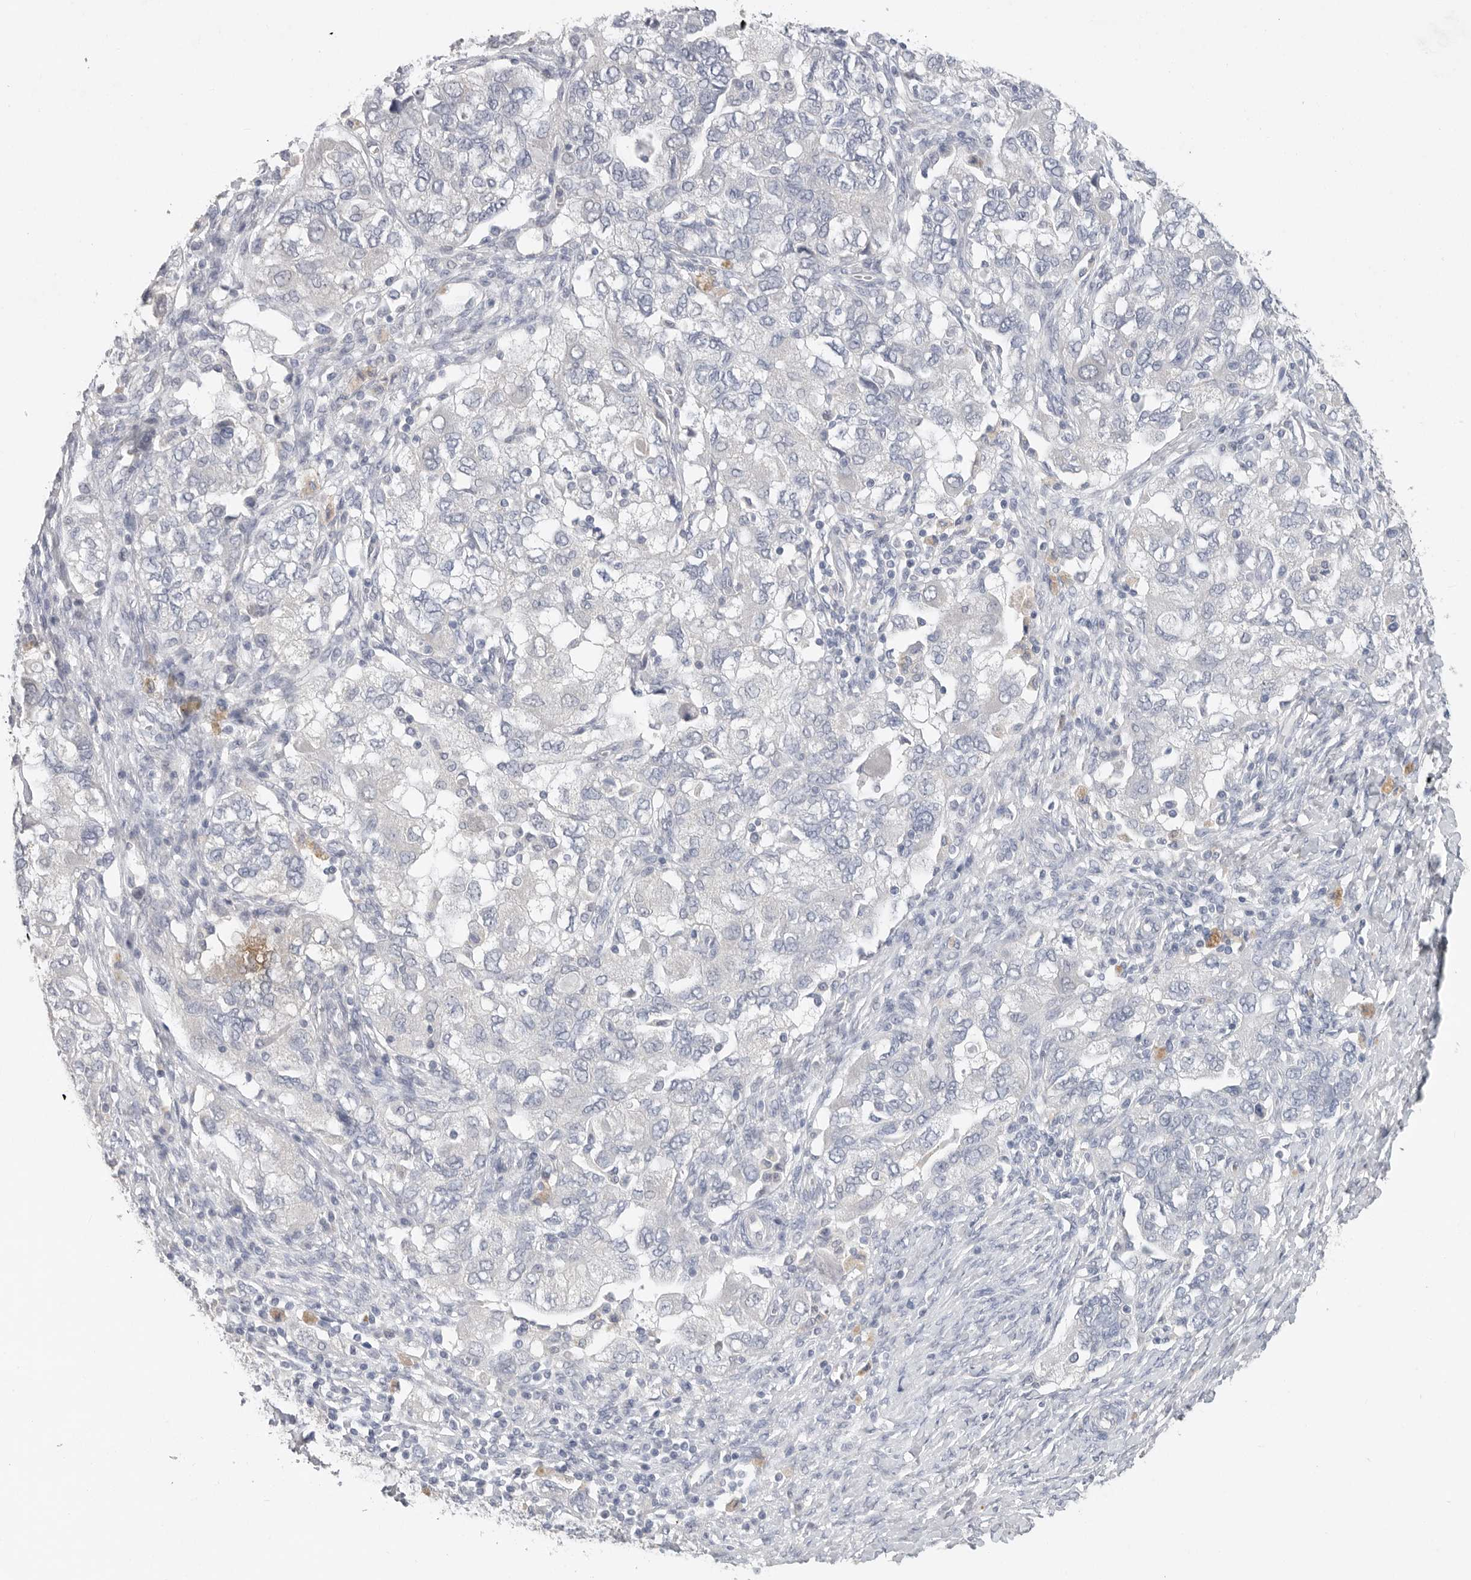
{"staining": {"intensity": "negative", "quantity": "none", "location": "none"}, "tissue": "ovarian cancer", "cell_type": "Tumor cells", "image_type": "cancer", "snomed": [{"axis": "morphology", "description": "Carcinoma, NOS"}, {"axis": "morphology", "description": "Cystadenocarcinoma, serous, NOS"}, {"axis": "topography", "description": "Ovary"}], "caption": "An IHC histopathology image of ovarian serous cystadenocarcinoma is shown. There is no staining in tumor cells of ovarian serous cystadenocarcinoma.", "gene": "REG4", "patient": {"sex": "female", "age": 69}}